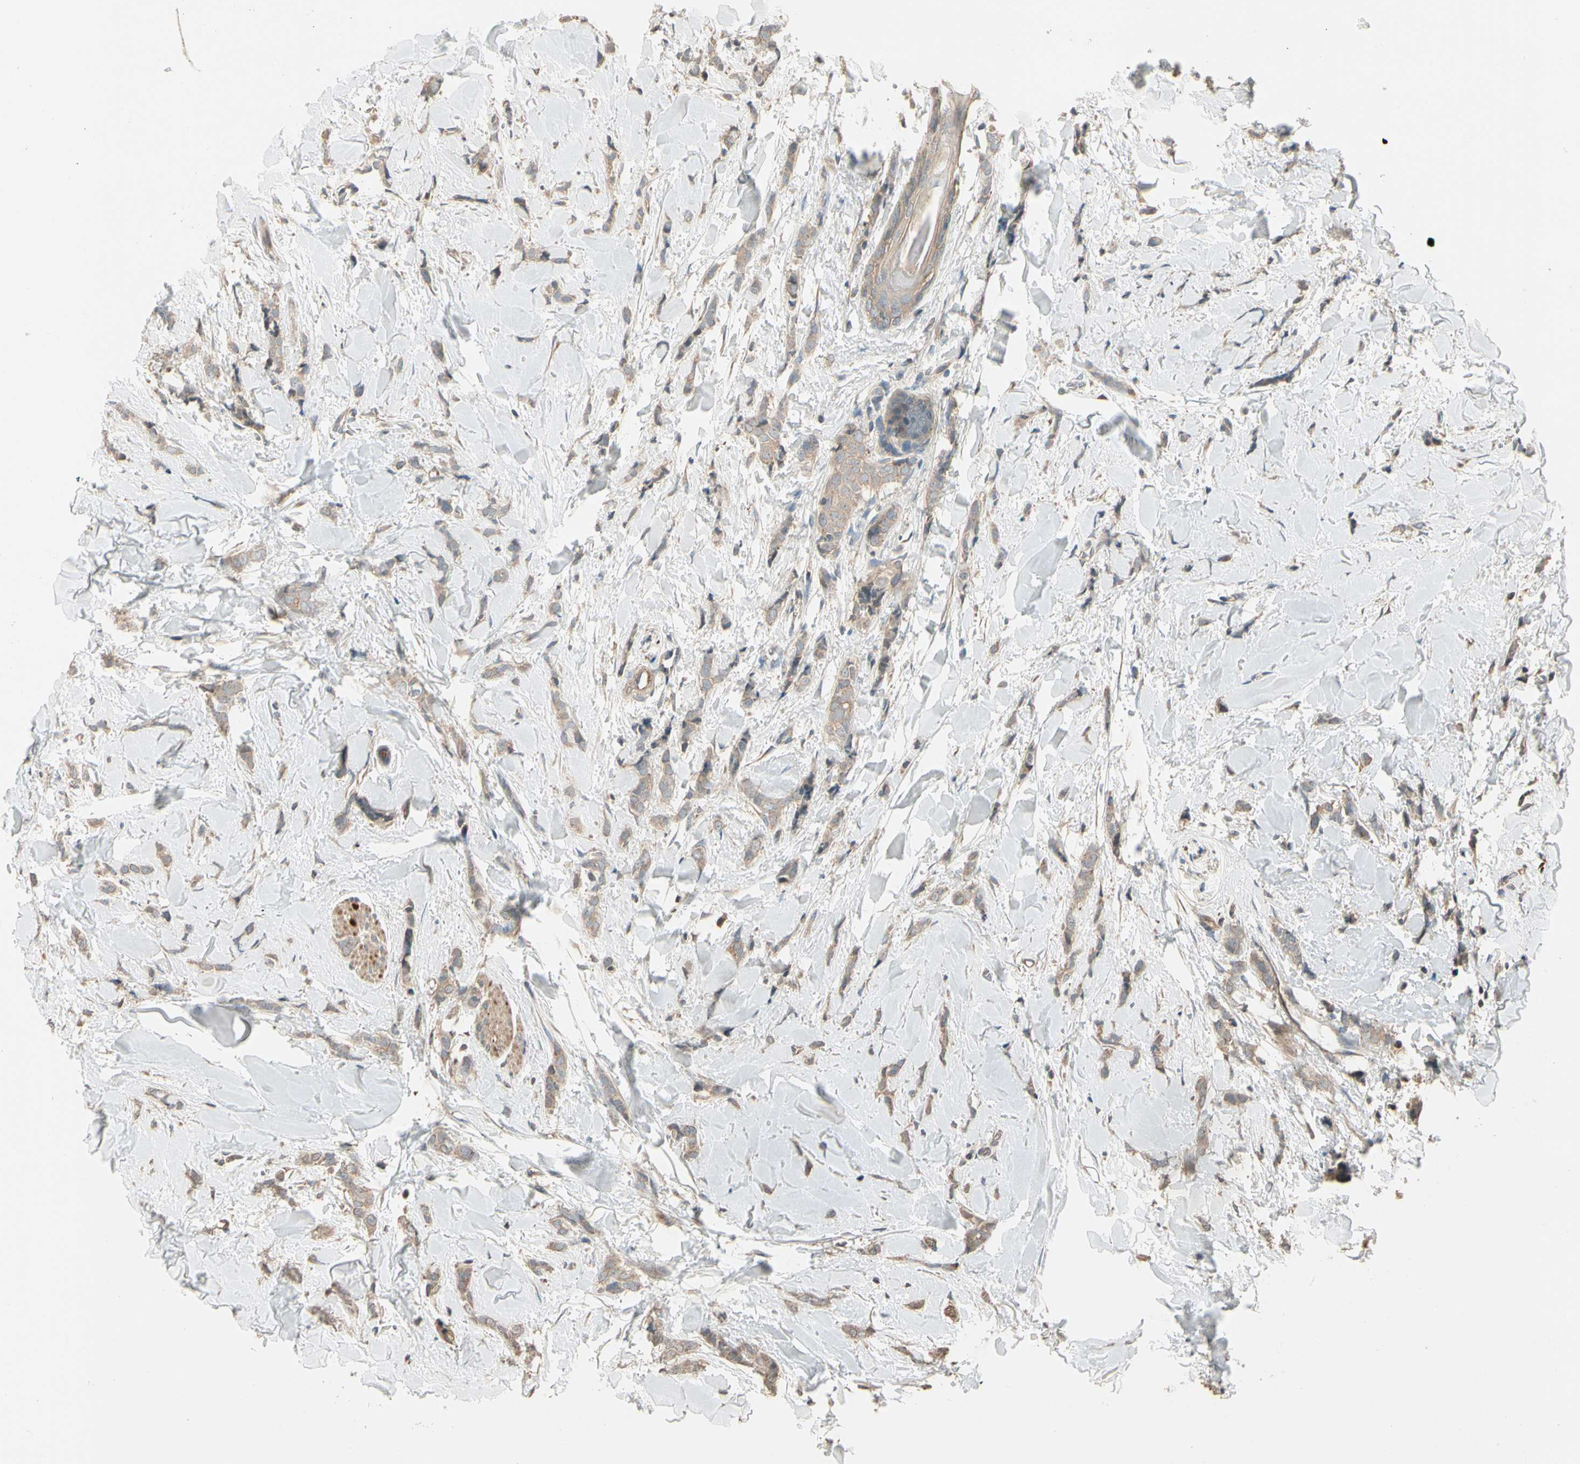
{"staining": {"intensity": "weak", "quantity": ">75%", "location": "cytoplasmic/membranous"}, "tissue": "breast cancer", "cell_type": "Tumor cells", "image_type": "cancer", "snomed": [{"axis": "morphology", "description": "Lobular carcinoma"}, {"axis": "topography", "description": "Skin"}, {"axis": "topography", "description": "Breast"}], "caption": "This is an image of immunohistochemistry (IHC) staining of breast cancer (lobular carcinoma), which shows weak positivity in the cytoplasmic/membranous of tumor cells.", "gene": "TNFRSF21", "patient": {"sex": "female", "age": 46}}